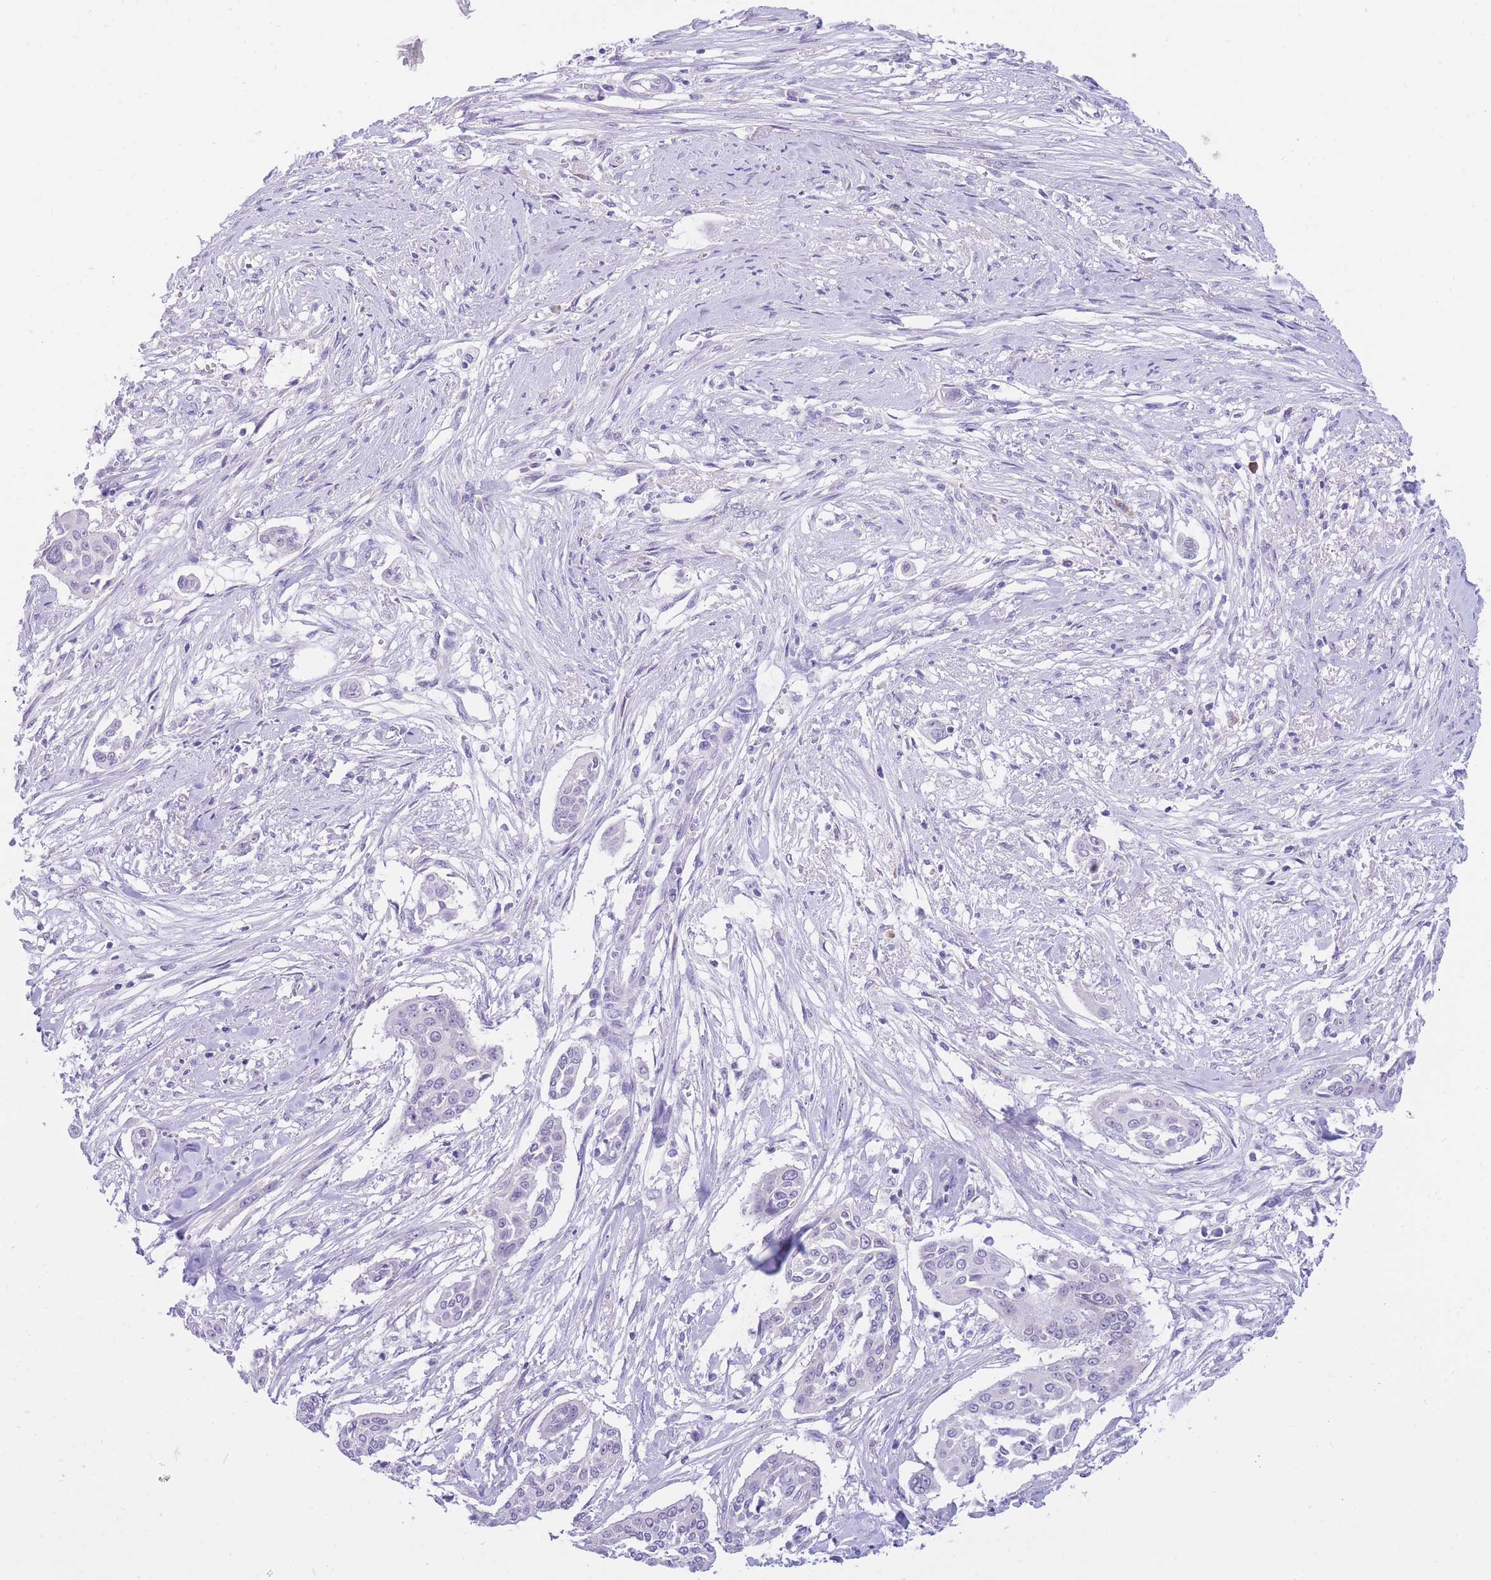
{"staining": {"intensity": "negative", "quantity": "none", "location": "none"}, "tissue": "cervical cancer", "cell_type": "Tumor cells", "image_type": "cancer", "snomed": [{"axis": "morphology", "description": "Squamous cell carcinoma, NOS"}, {"axis": "topography", "description": "Cervix"}], "caption": "Tumor cells are negative for protein expression in human cervical cancer (squamous cell carcinoma).", "gene": "SSUH2", "patient": {"sex": "female", "age": 44}}